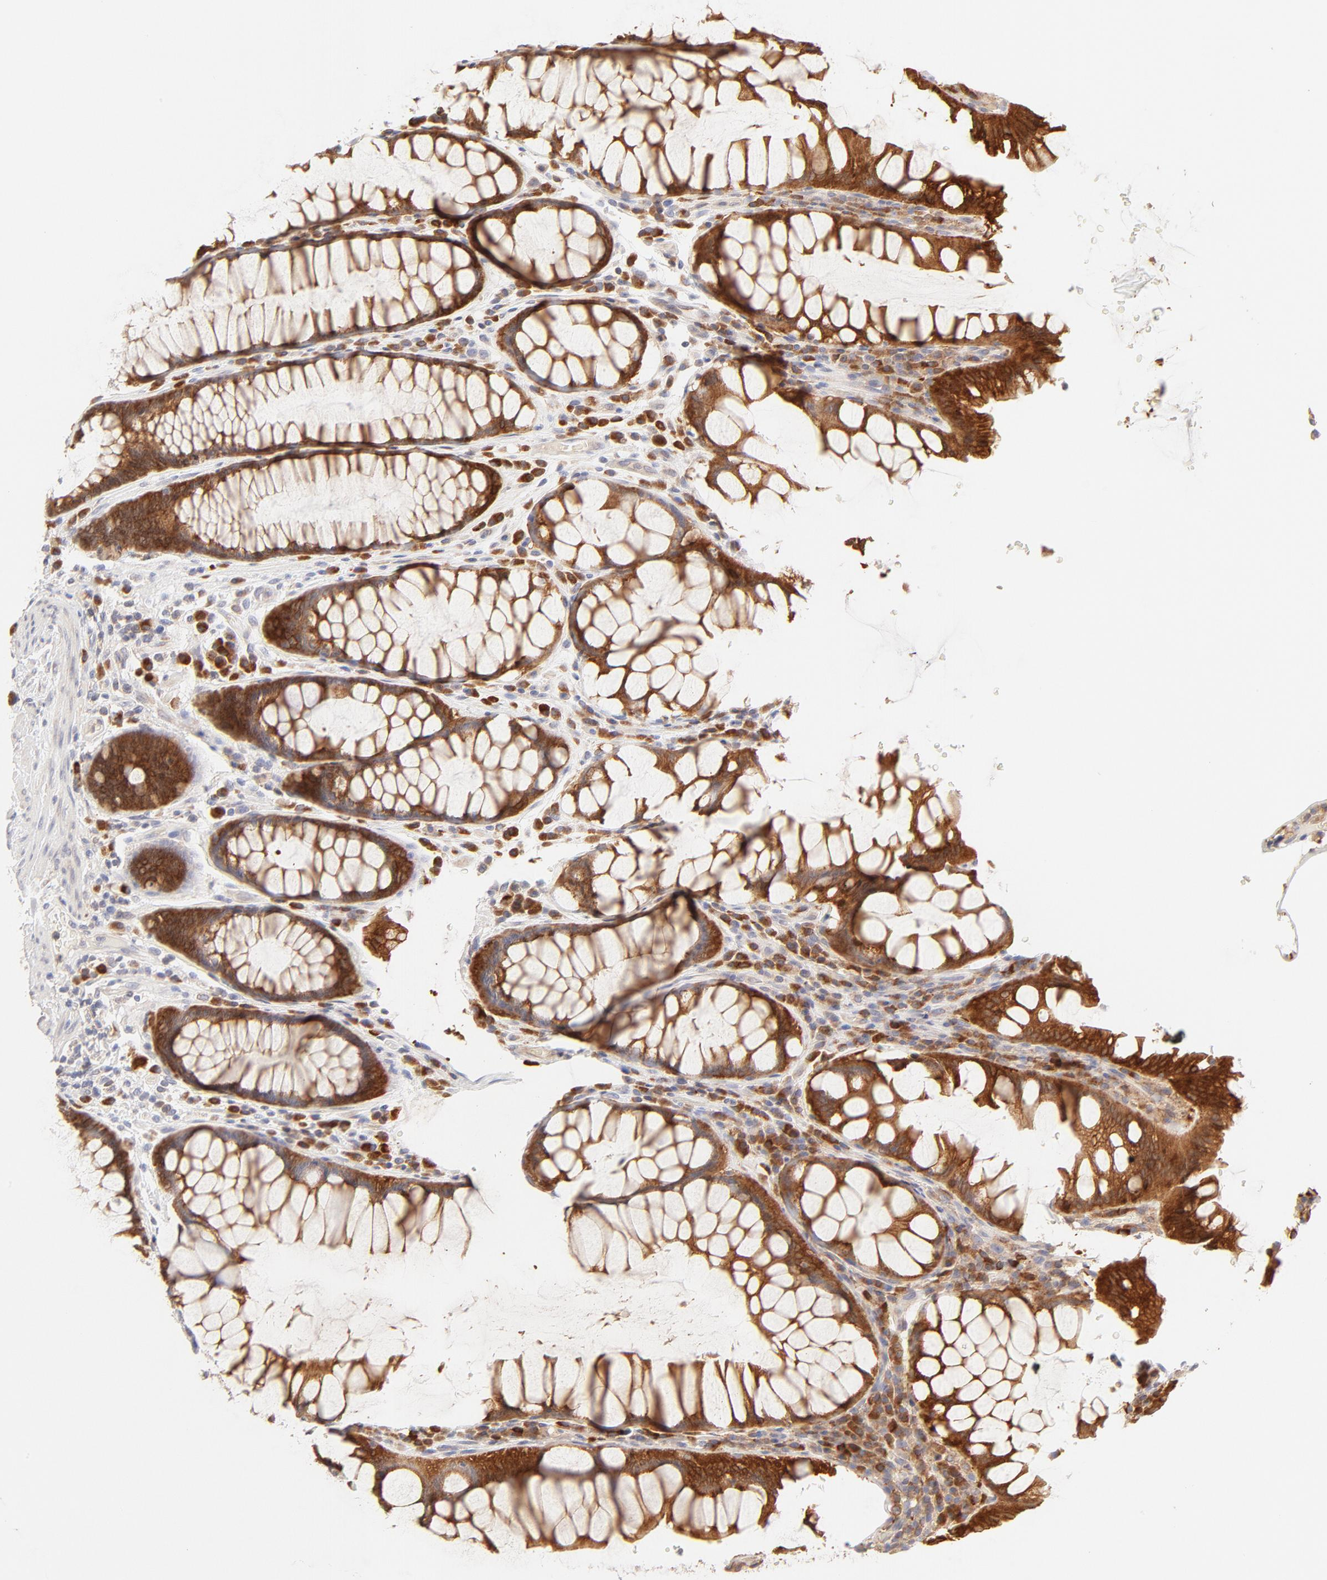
{"staining": {"intensity": "strong", "quantity": ">75%", "location": "cytoplasmic/membranous"}, "tissue": "colorectal cancer", "cell_type": "Tumor cells", "image_type": "cancer", "snomed": [{"axis": "morphology", "description": "Normal tissue, NOS"}, {"axis": "morphology", "description": "Adenocarcinoma, NOS"}, {"axis": "topography", "description": "Colon"}], "caption": "High-power microscopy captured an IHC photomicrograph of colorectal cancer (adenocarcinoma), revealing strong cytoplasmic/membranous expression in approximately >75% of tumor cells.", "gene": "RPS6KA1", "patient": {"sex": "female", "age": 78}}